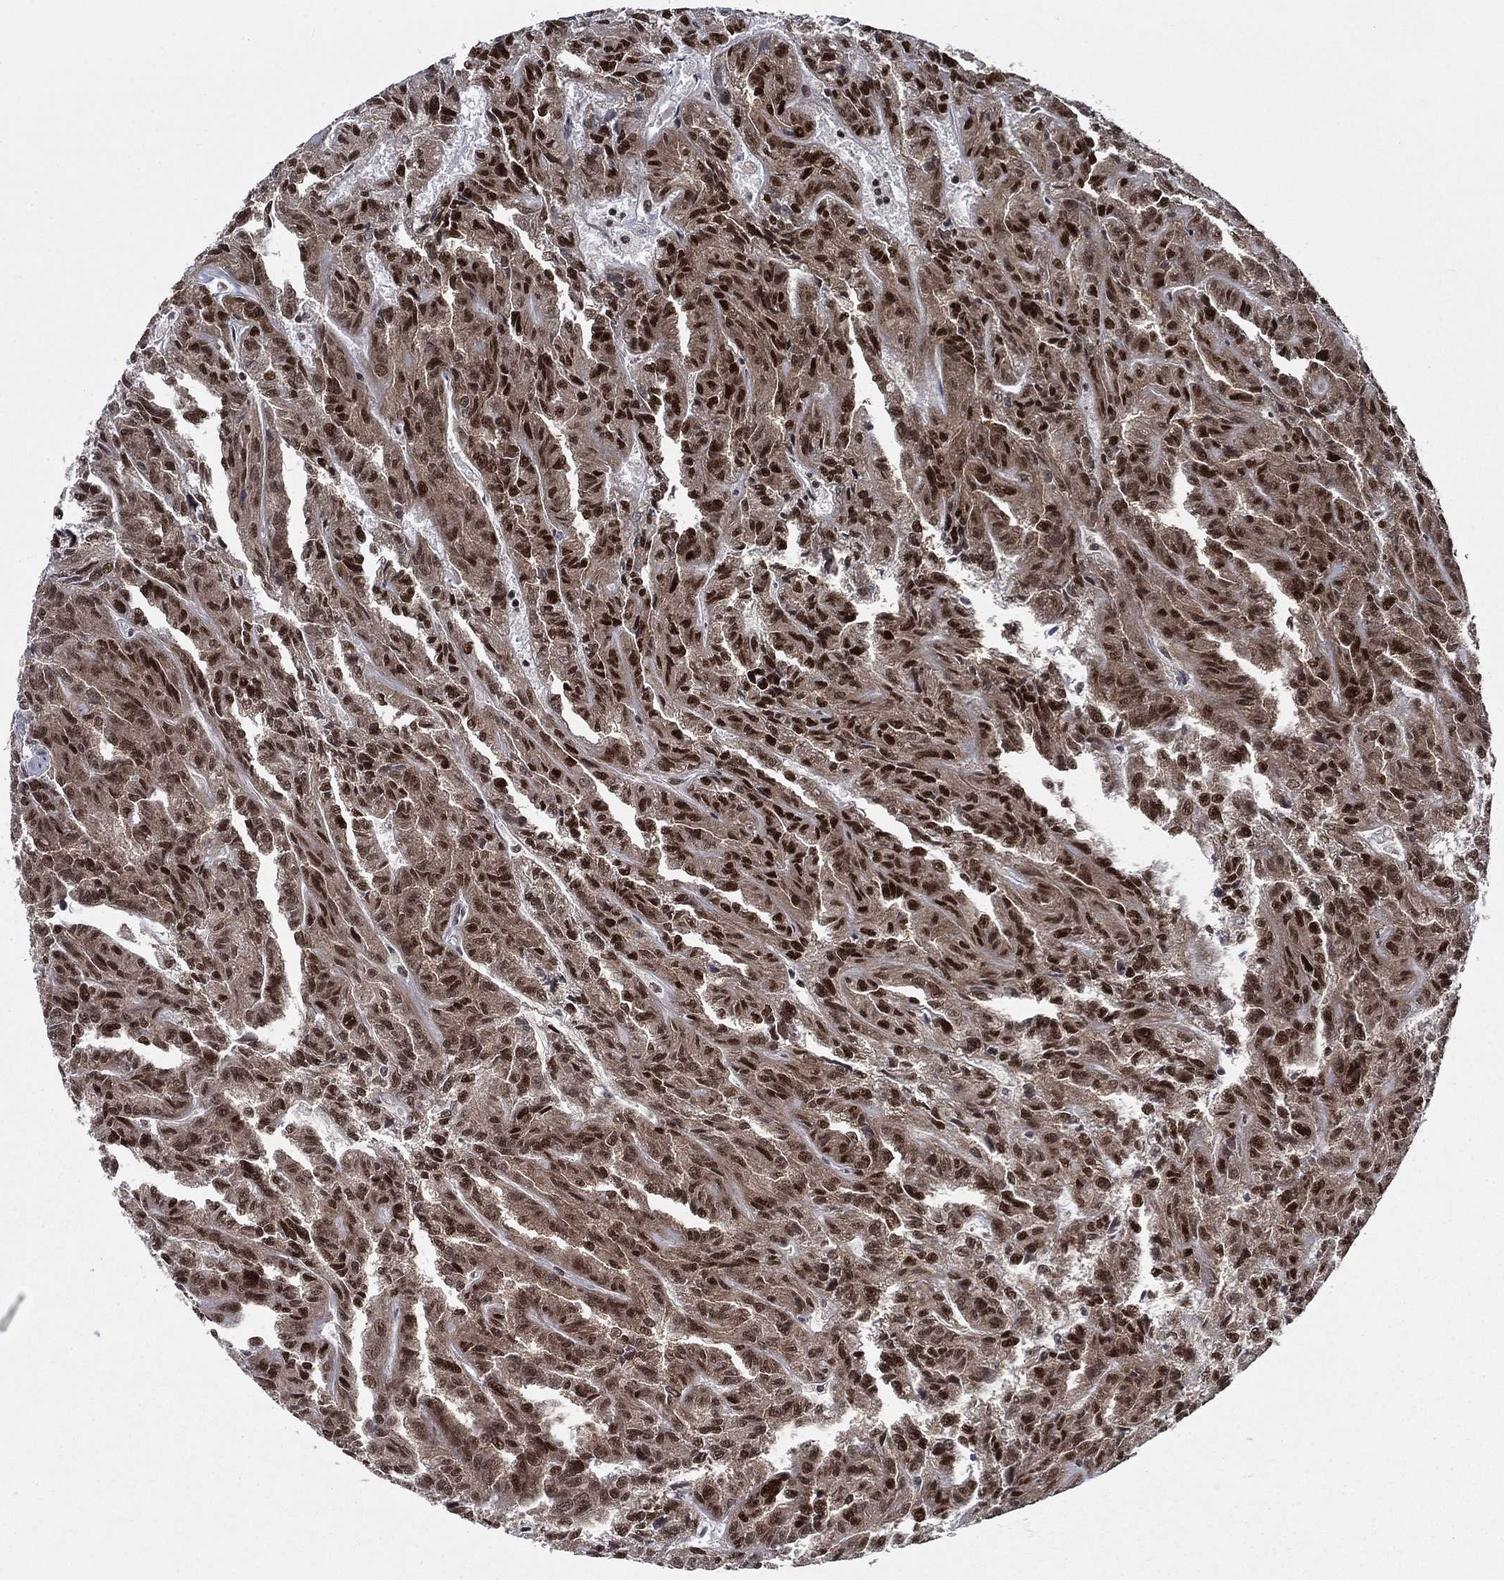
{"staining": {"intensity": "strong", "quantity": ">75%", "location": "nuclear"}, "tissue": "renal cancer", "cell_type": "Tumor cells", "image_type": "cancer", "snomed": [{"axis": "morphology", "description": "Adenocarcinoma, NOS"}, {"axis": "topography", "description": "Kidney"}], "caption": "Protein positivity by immunohistochemistry reveals strong nuclear staining in about >75% of tumor cells in adenocarcinoma (renal). Nuclei are stained in blue.", "gene": "RPRD1B", "patient": {"sex": "male", "age": 79}}